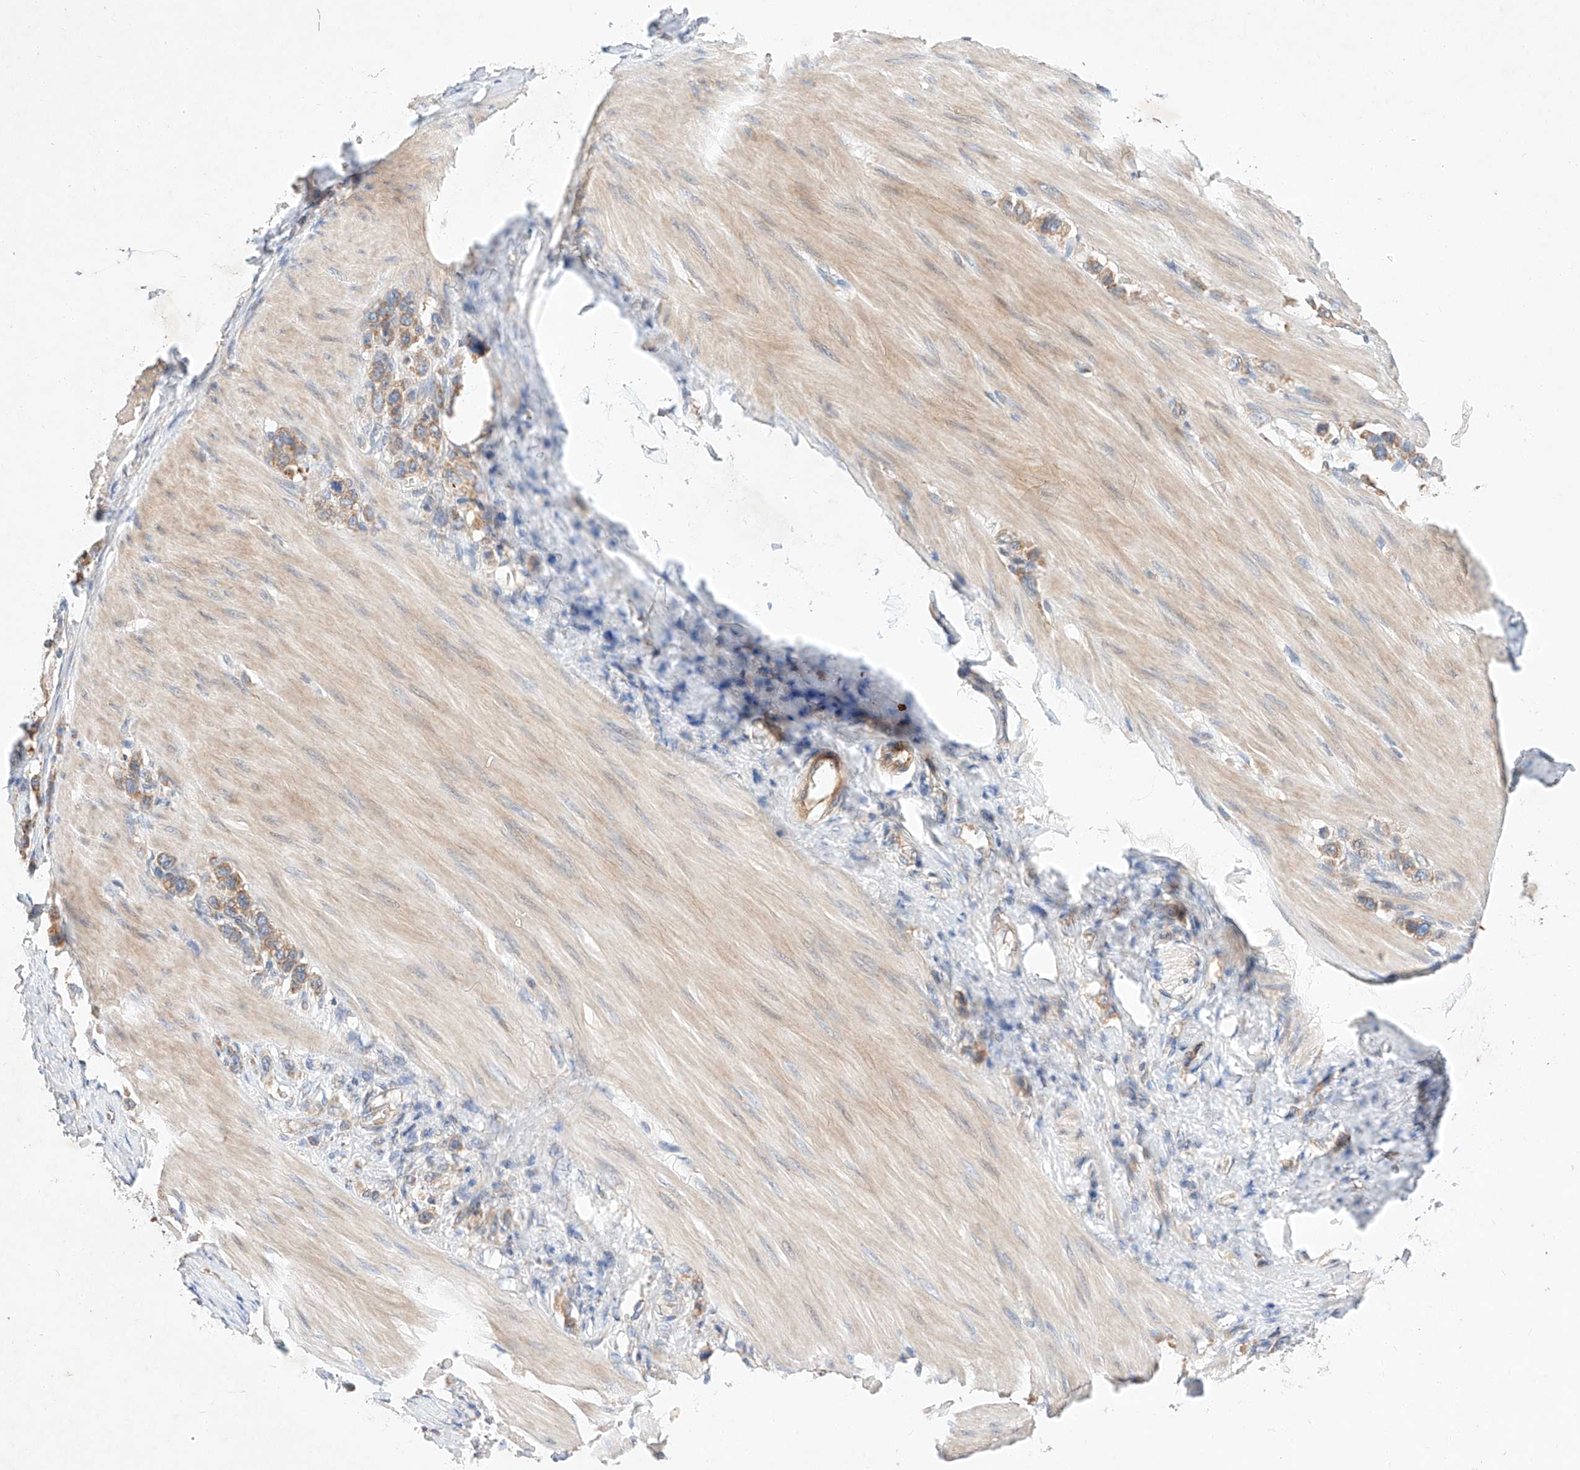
{"staining": {"intensity": "moderate", "quantity": ">75%", "location": "cytoplasmic/membranous"}, "tissue": "stomach cancer", "cell_type": "Tumor cells", "image_type": "cancer", "snomed": [{"axis": "morphology", "description": "Adenocarcinoma, NOS"}, {"axis": "topography", "description": "Stomach"}], "caption": "Immunohistochemical staining of human stomach cancer (adenocarcinoma) displays medium levels of moderate cytoplasmic/membranous protein expression in about >75% of tumor cells. (Stains: DAB in brown, nuclei in blue, Microscopy: brightfield microscopy at high magnification).", "gene": "C6orf118", "patient": {"sex": "female", "age": 65}}